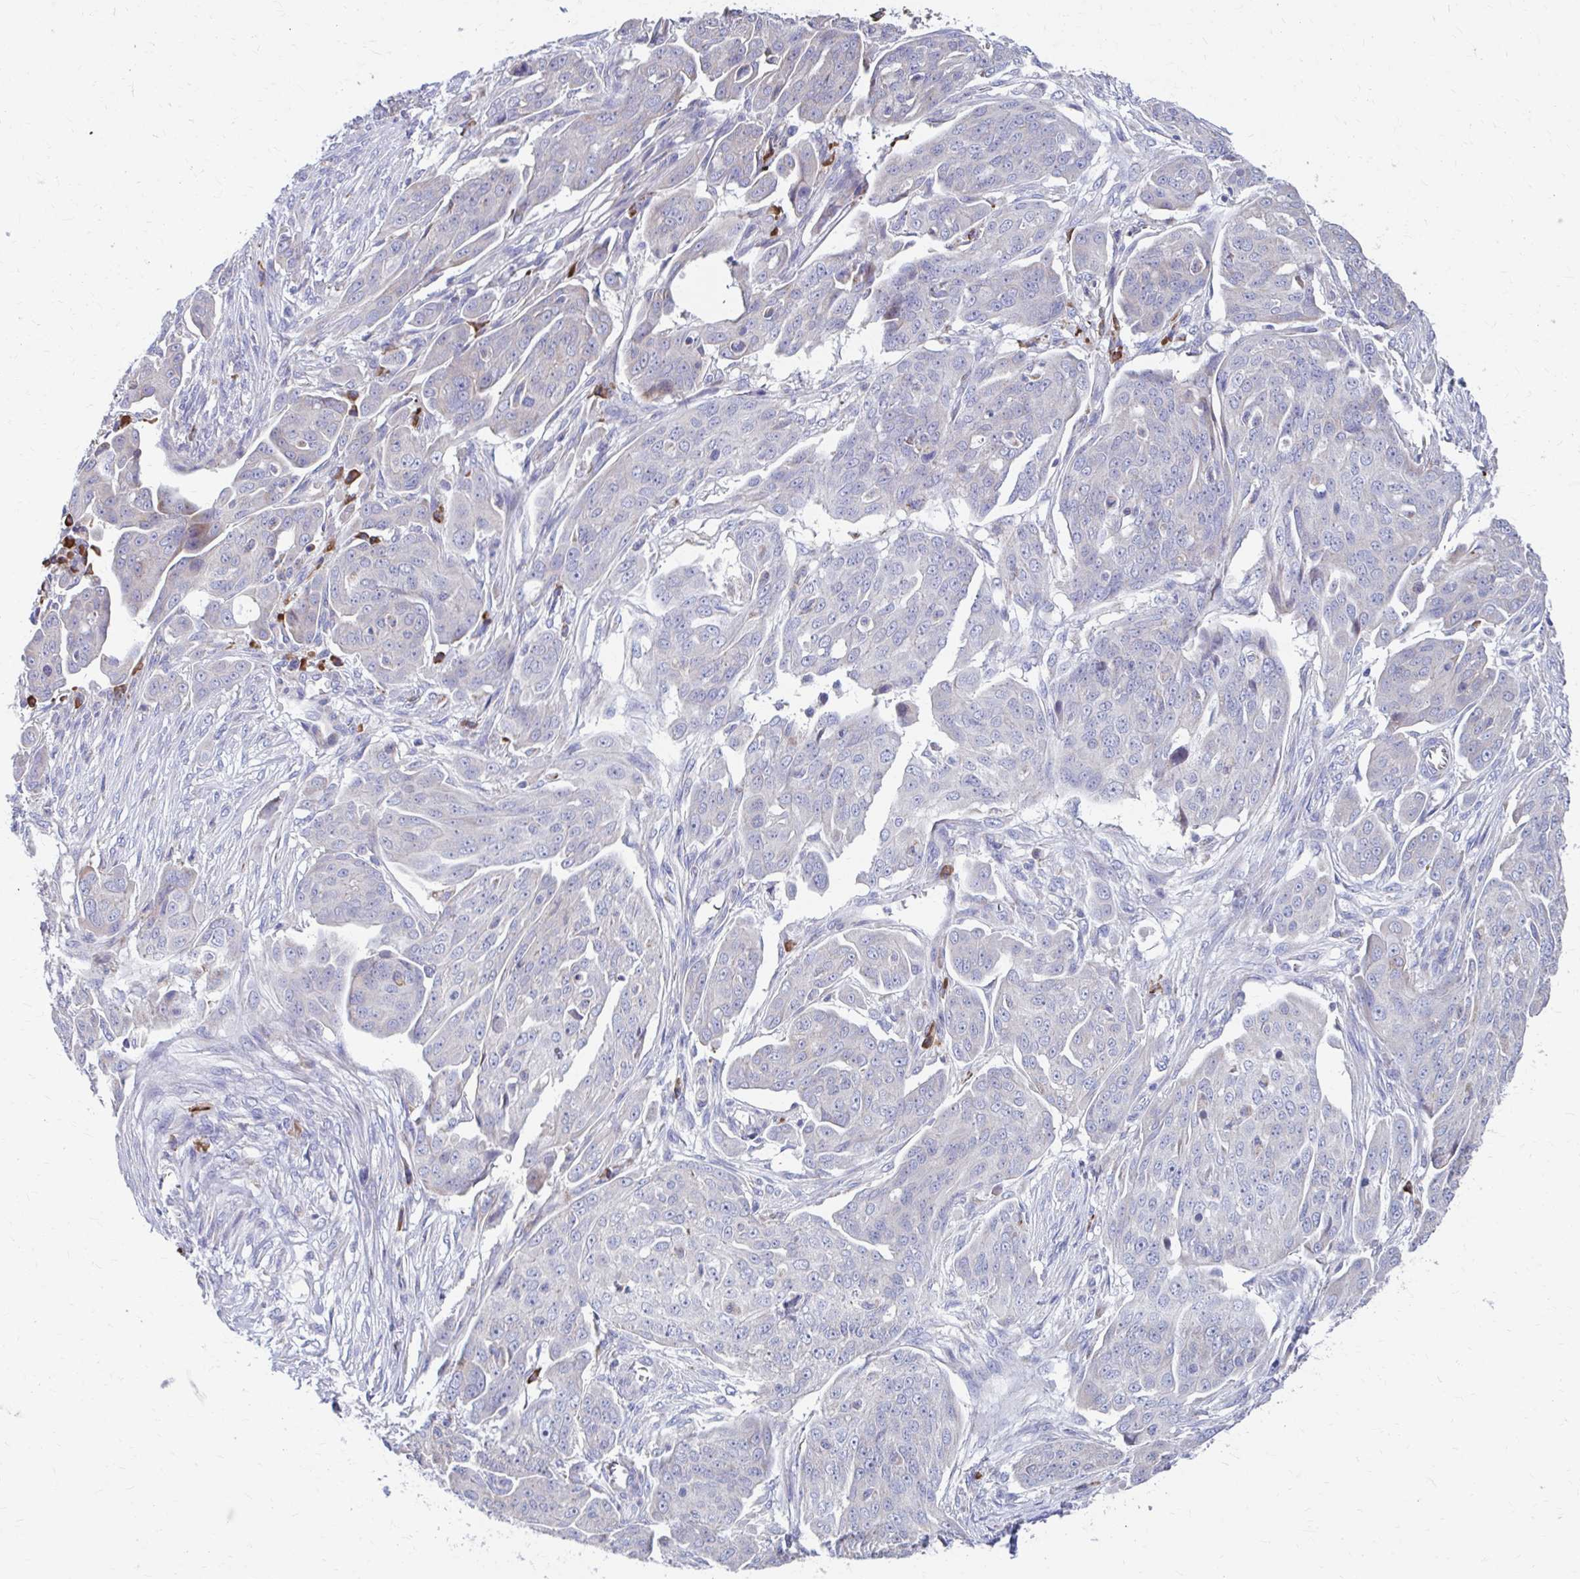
{"staining": {"intensity": "negative", "quantity": "none", "location": "none"}, "tissue": "ovarian cancer", "cell_type": "Tumor cells", "image_type": "cancer", "snomed": [{"axis": "morphology", "description": "Carcinoma, endometroid"}, {"axis": "topography", "description": "Ovary"}], "caption": "Tumor cells are negative for brown protein staining in ovarian cancer. Brightfield microscopy of IHC stained with DAB (3,3'-diaminobenzidine) (brown) and hematoxylin (blue), captured at high magnification.", "gene": "FKBP2", "patient": {"sex": "female", "age": 70}}